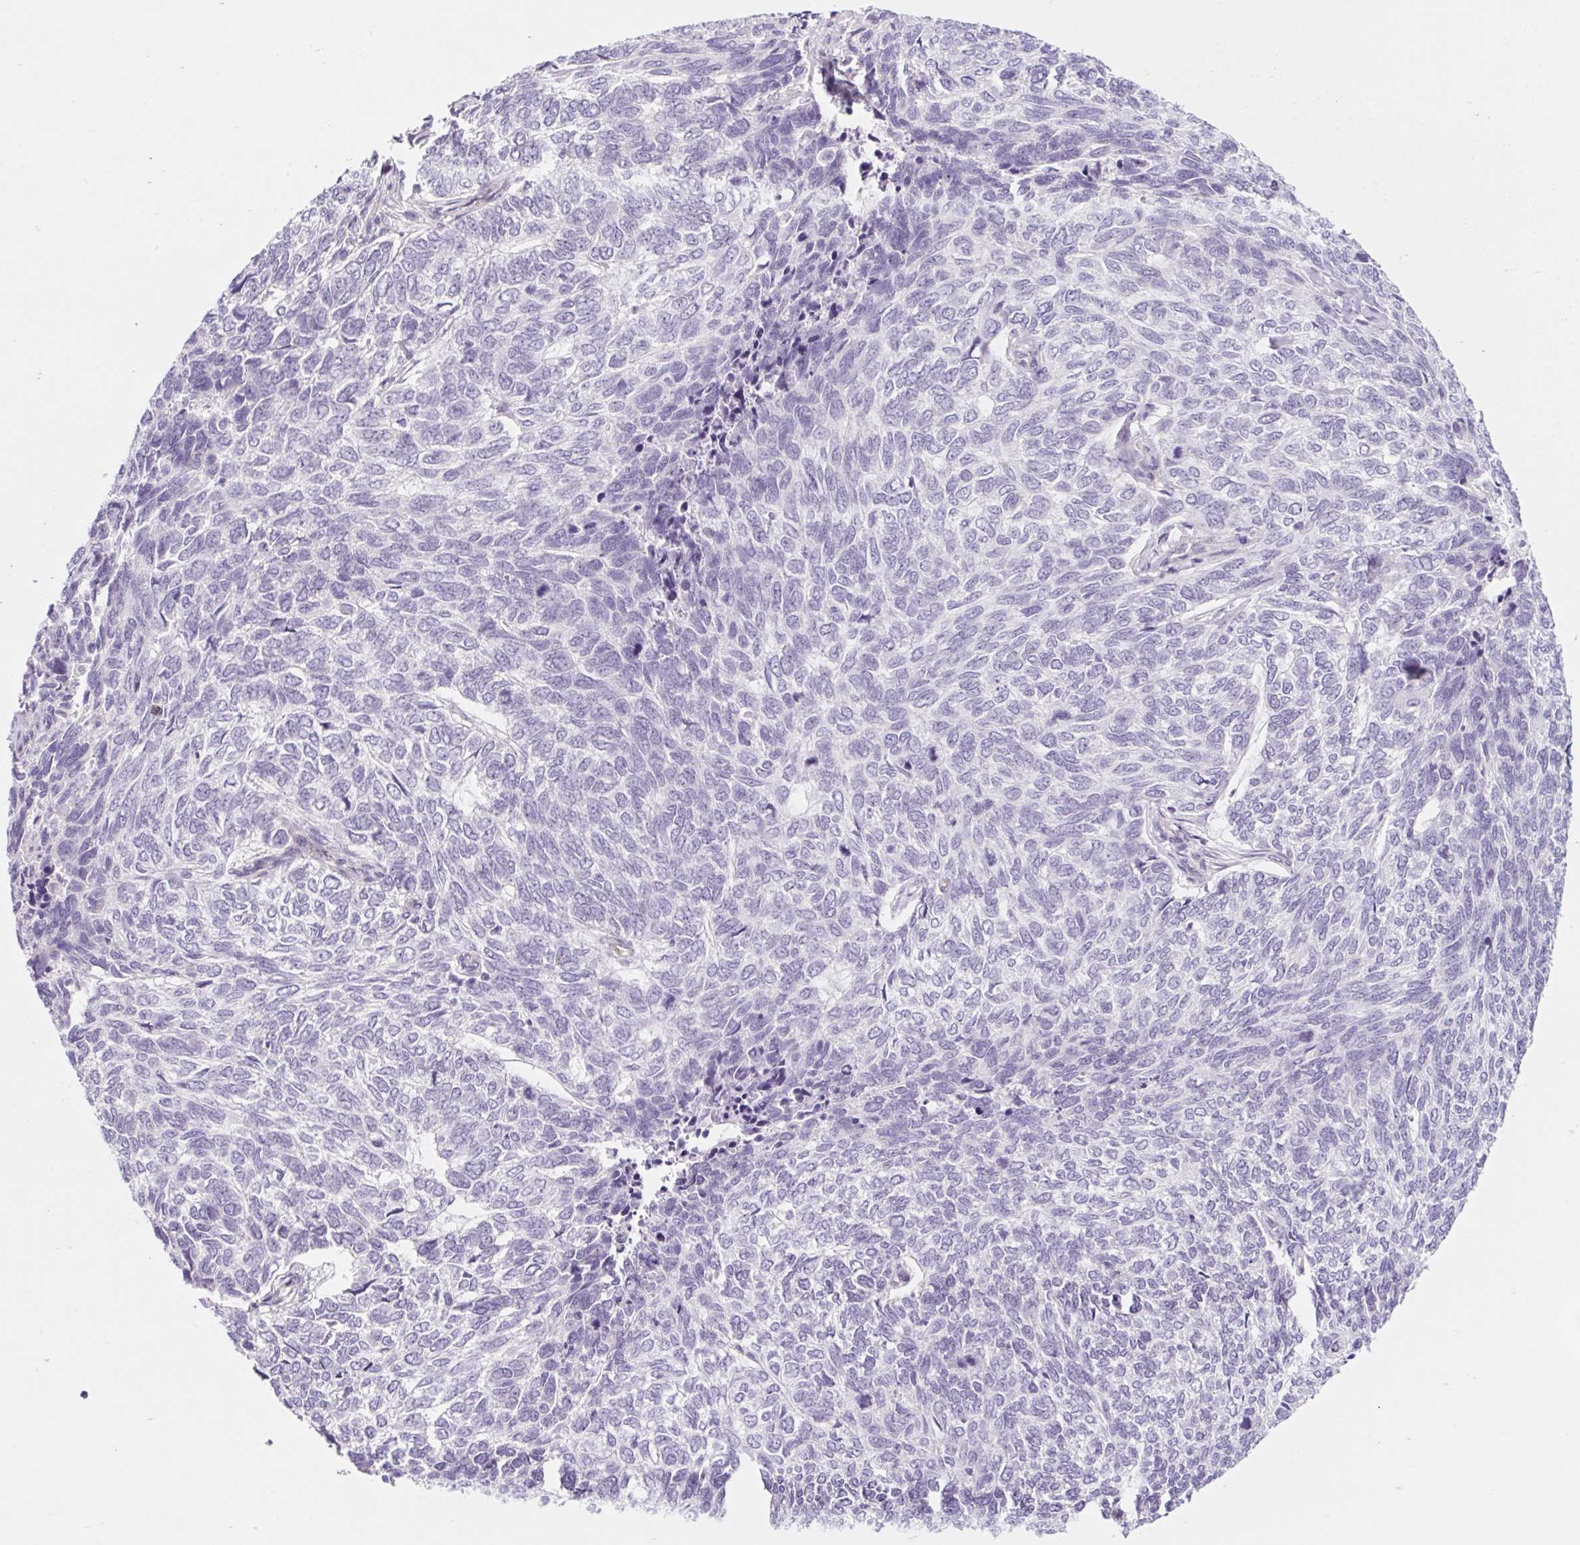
{"staining": {"intensity": "negative", "quantity": "none", "location": "none"}, "tissue": "skin cancer", "cell_type": "Tumor cells", "image_type": "cancer", "snomed": [{"axis": "morphology", "description": "Basal cell carcinoma"}, {"axis": "topography", "description": "Skin"}], "caption": "DAB immunohistochemical staining of skin basal cell carcinoma shows no significant positivity in tumor cells.", "gene": "BCAS1", "patient": {"sex": "female", "age": 65}}